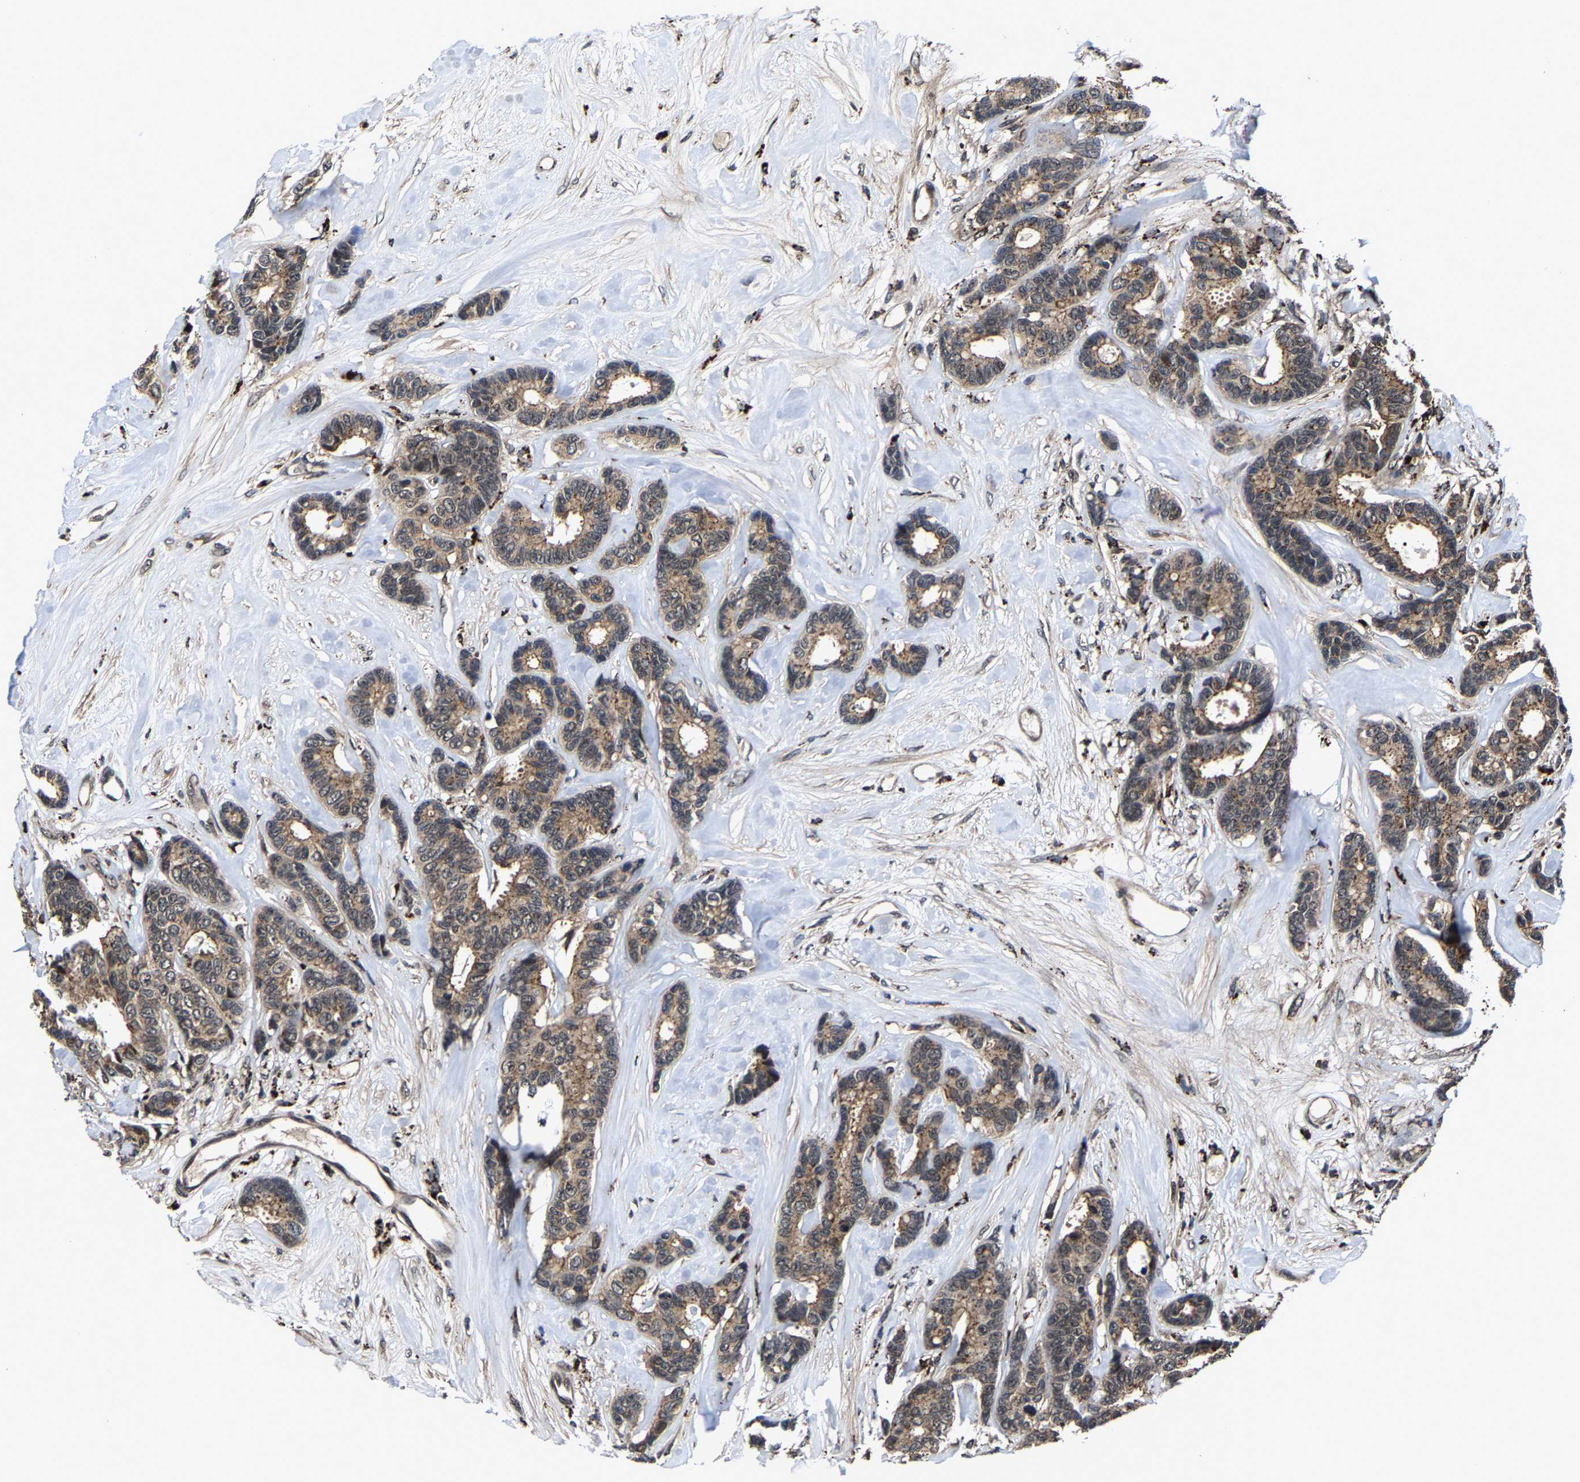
{"staining": {"intensity": "weak", "quantity": ">75%", "location": "cytoplasmic/membranous"}, "tissue": "breast cancer", "cell_type": "Tumor cells", "image_type": "cancer", "snomed": [{"axis": "morphology", "description": "Duct carcinoma"}, {"axis": "topography", "description": "Breast"}], "caption": "Breast cancer (intraductal carcinoma) tissue demonstrates weak cytoplasmic/membranous expression in approximately >75% of tumor cells", "gene": "ZCCHC7", "patient": {"sex": "female", "age": 87}}